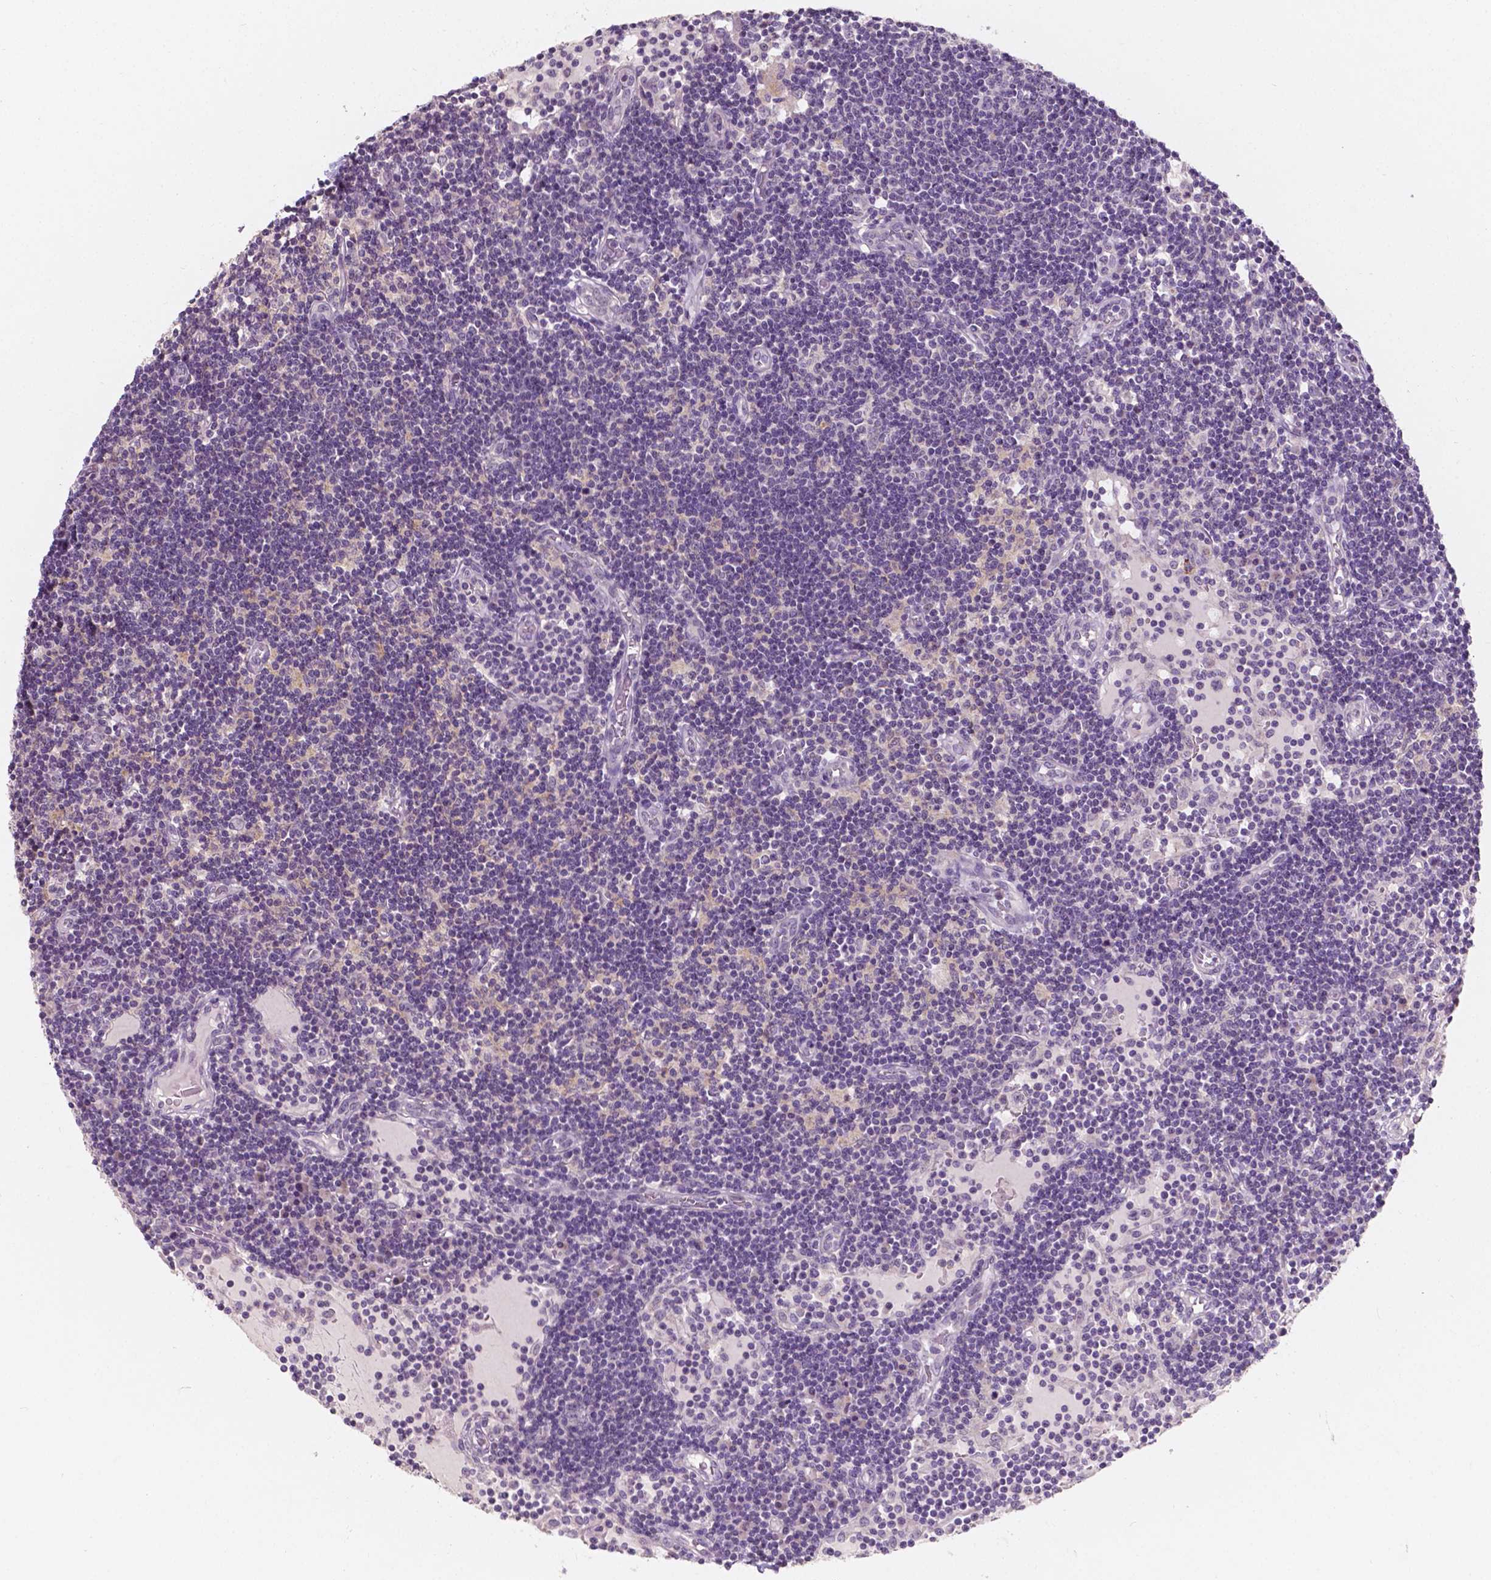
{"staining": {"intensity": "negative", "quantity": "none", "location": "none"}, "tissue": "lymph node", "cell_type": "Germinal center cells", "image_type": "normal", "snomed": [{"axis": "morphology", "description": "Normal tissue, NOS"}, {"axis": "topography", "description": "Lymph node"}], "caption": "Germinal center cells are negative for brown protein staining in normal lymph node. (Stains: DAB (3,3'-diaminobenzidine) IHC with hematoxylin counter stain, Microscopy: brightfield microscopy at high magnification).", "gene": "SIRT2", "patient": {"sex": "female", "age": 72}}